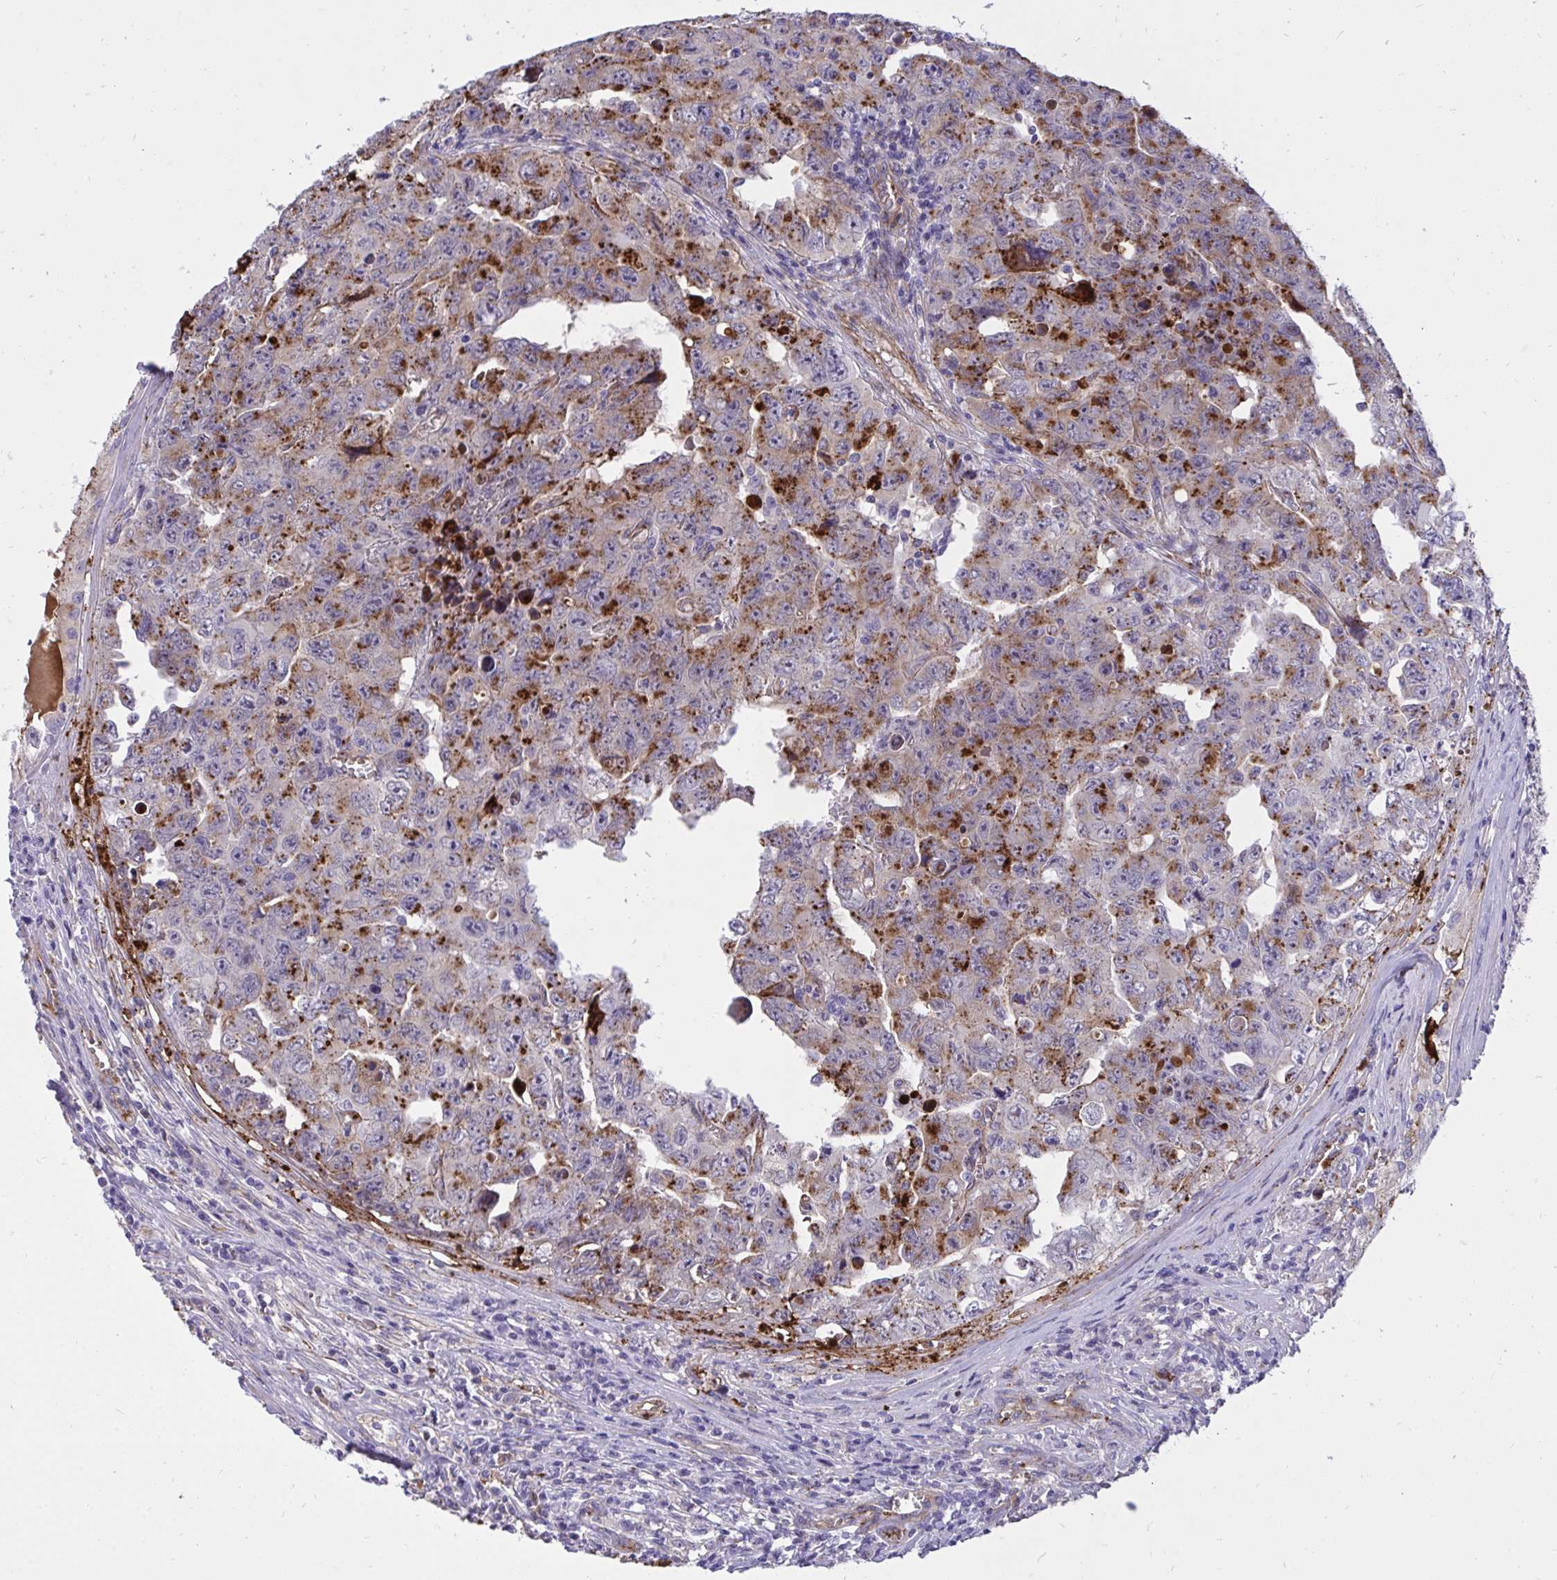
{"staining": {"intensity": "strong", "quantity": ">75%", "location": "cytoplasmic/membranous"}, "tissue": "testis cancer", "cell_type": "Tumor cells", "image_type": "cancer", "snomed": [{"axis": "morphology", "description": "Carcinoma, Embryonal, NOS"}, {"axis": "topography", "description": "Testis"}], "caption": "A brown stain highlights strong cytoplasmic/membranous staining of a protein in human testis embryonal carcinoma tumor cells. (DAB (3,3'-diaminobenzidine) IHC with brightfield microscopy, high magnification).", "gene": "F2", "patient": {"sex": "male", "age": 24}}